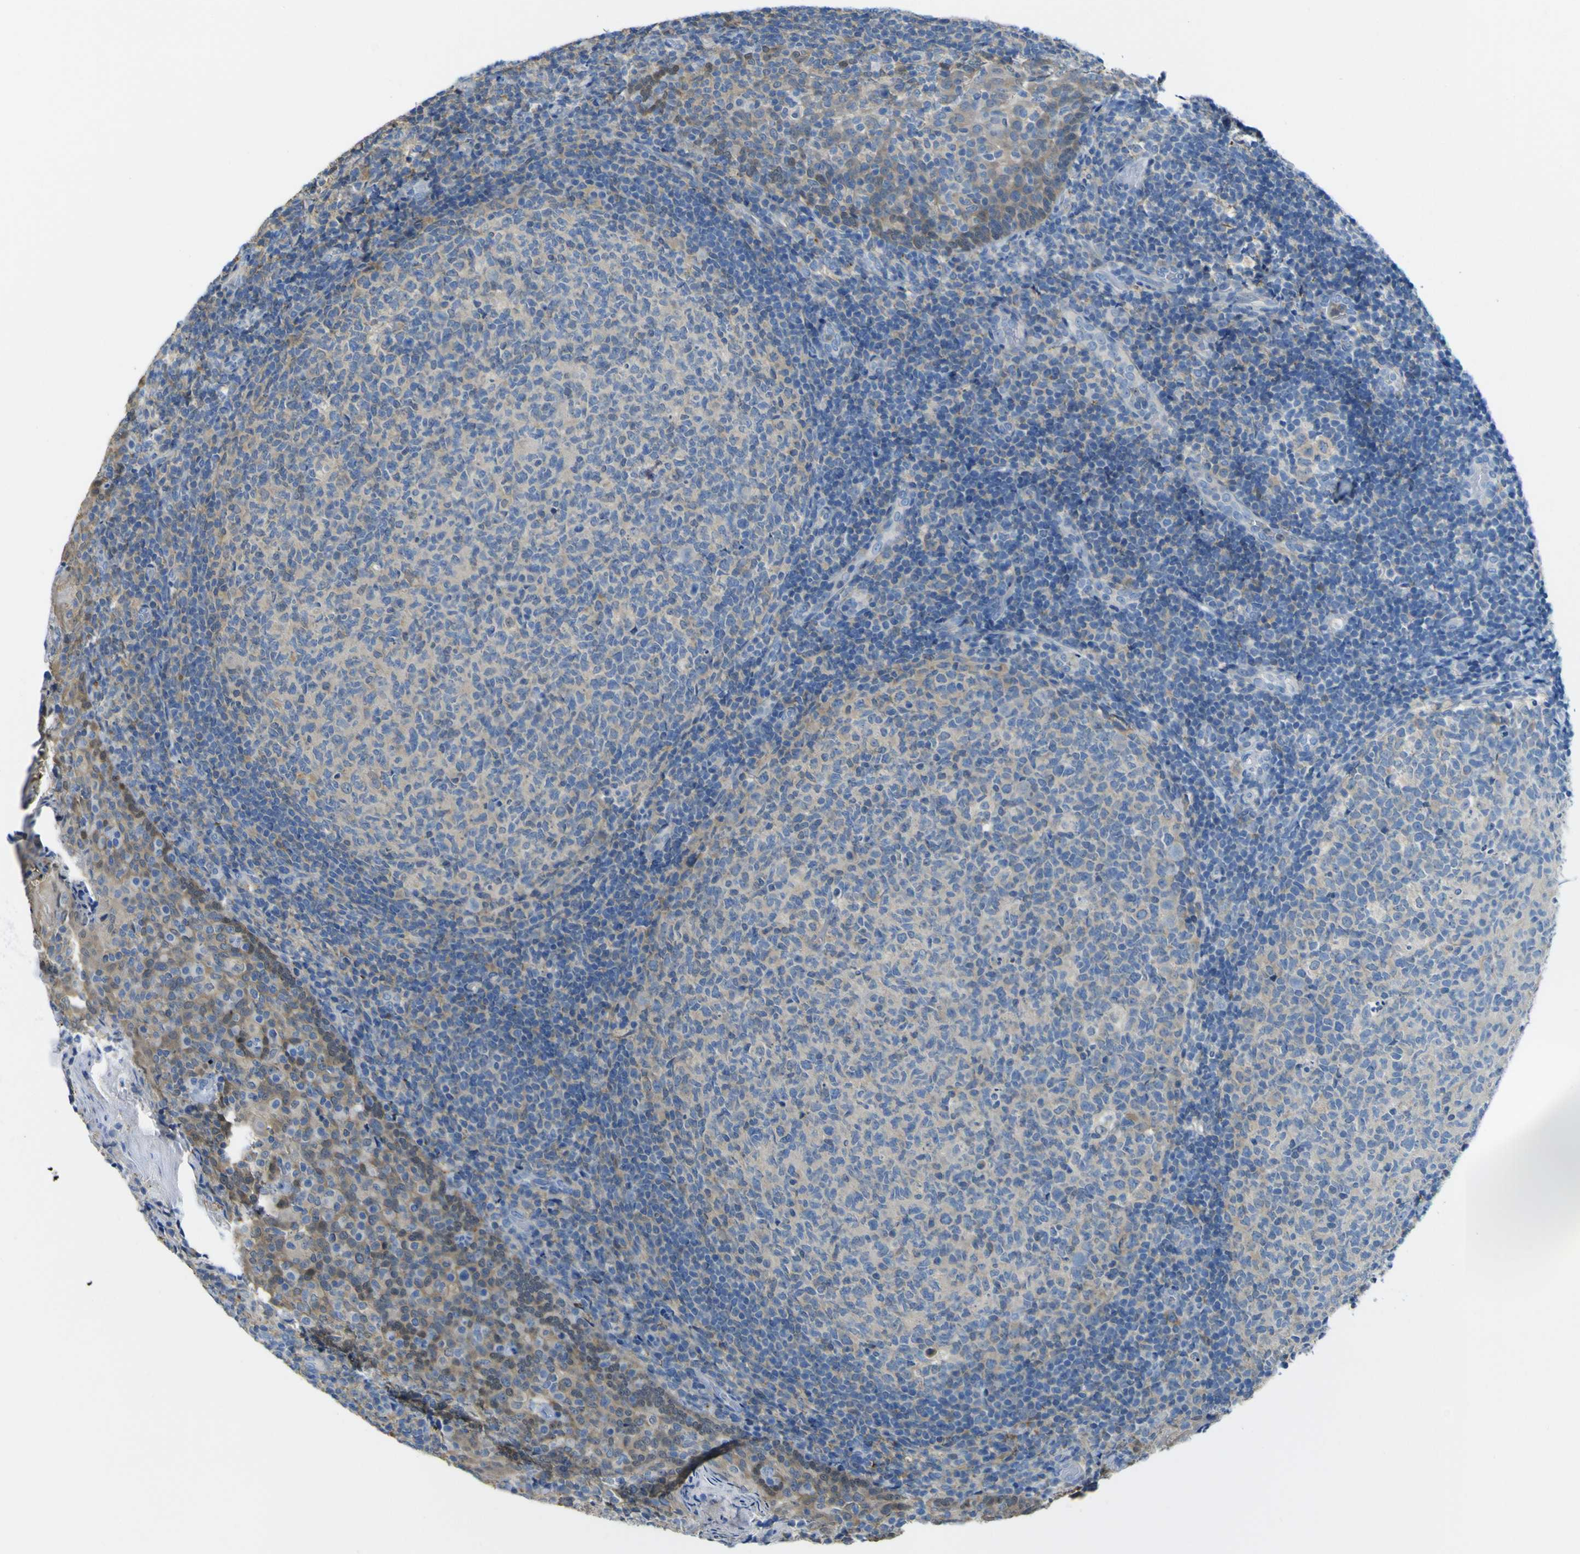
{"staining": {"intensity": "moderate", "quantity": "25%-75%", "location": "cytoplasmic/membranous"}, "tissue": "tonsil", "cell_type": "Germinal center cells", "image_type": "normal", "snomed": [{"axis": "morphology", "description": "Normal tissue, NOS"}, {"axis": "topography", "description": "Tonsil"}], "caption": "The micrograph reveals a brown stain indicating the presence of a protein in the cytoplasmic/membranous of germinal center cells in tonsil. (DAB (3,3'-diaminobenzidine) IHC with brightfield microscopy, high magnification).", "gene": "ABHD3", "patient": {"sex": "female", "age": 19}}